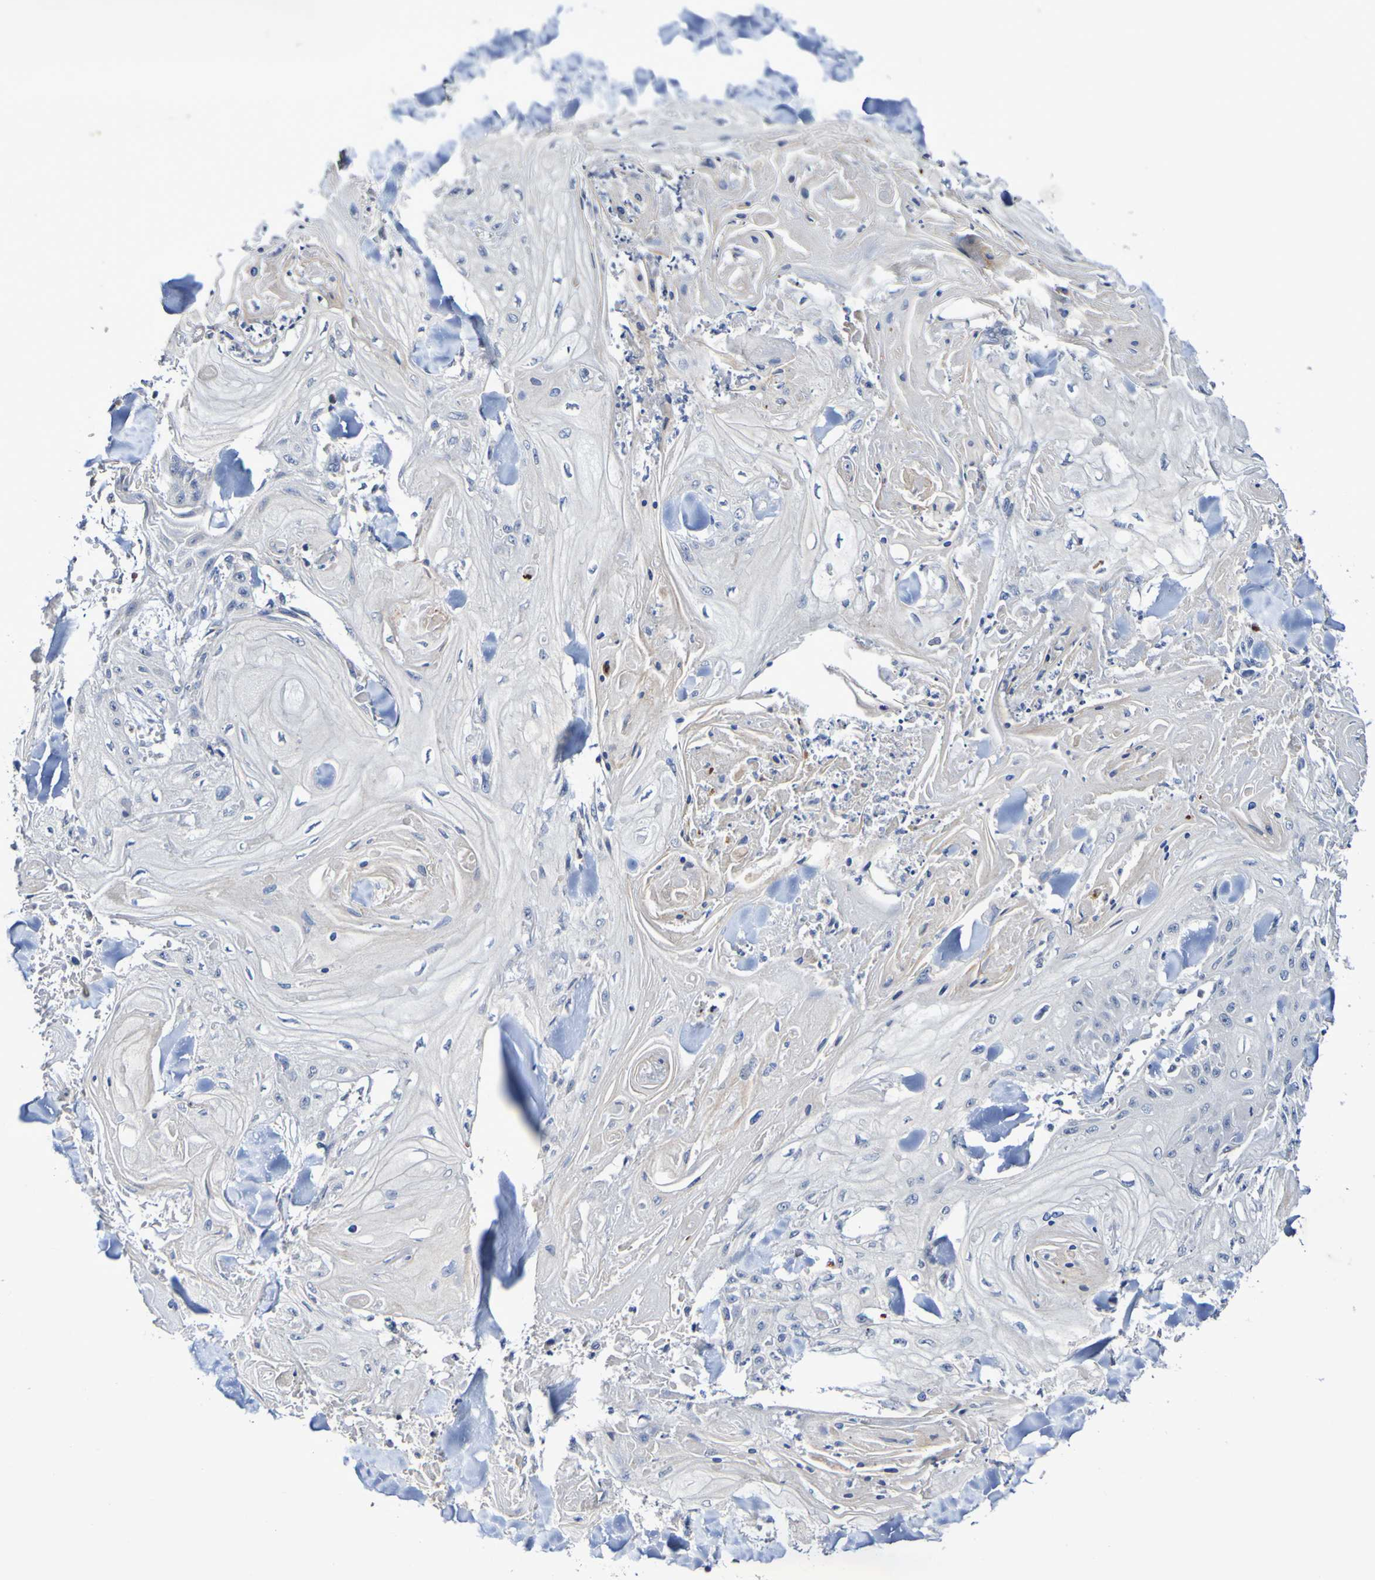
{"staining": {"intensity": "negative", "quantity": "none", "location": "none"}, "tissue": "skin cancer", "cell_type": "Tumor cells", "image_type": "cancer", "snomed": [{"axis": "morphology", "description": "Squamous cell carcinoma, NOS"}, {"axis": "topography", "description": "Skin"}], "caption": "Skin squamous cell carcinoma was stained to show a protein in brown. There is no significant positivity in tumor cells. The staining is performed using DAB brown chromogen with nuclei counter-stained in using hematoxylin.", "gene": "PTP4A2", "patient": {"sex": "male", "age": 74}}